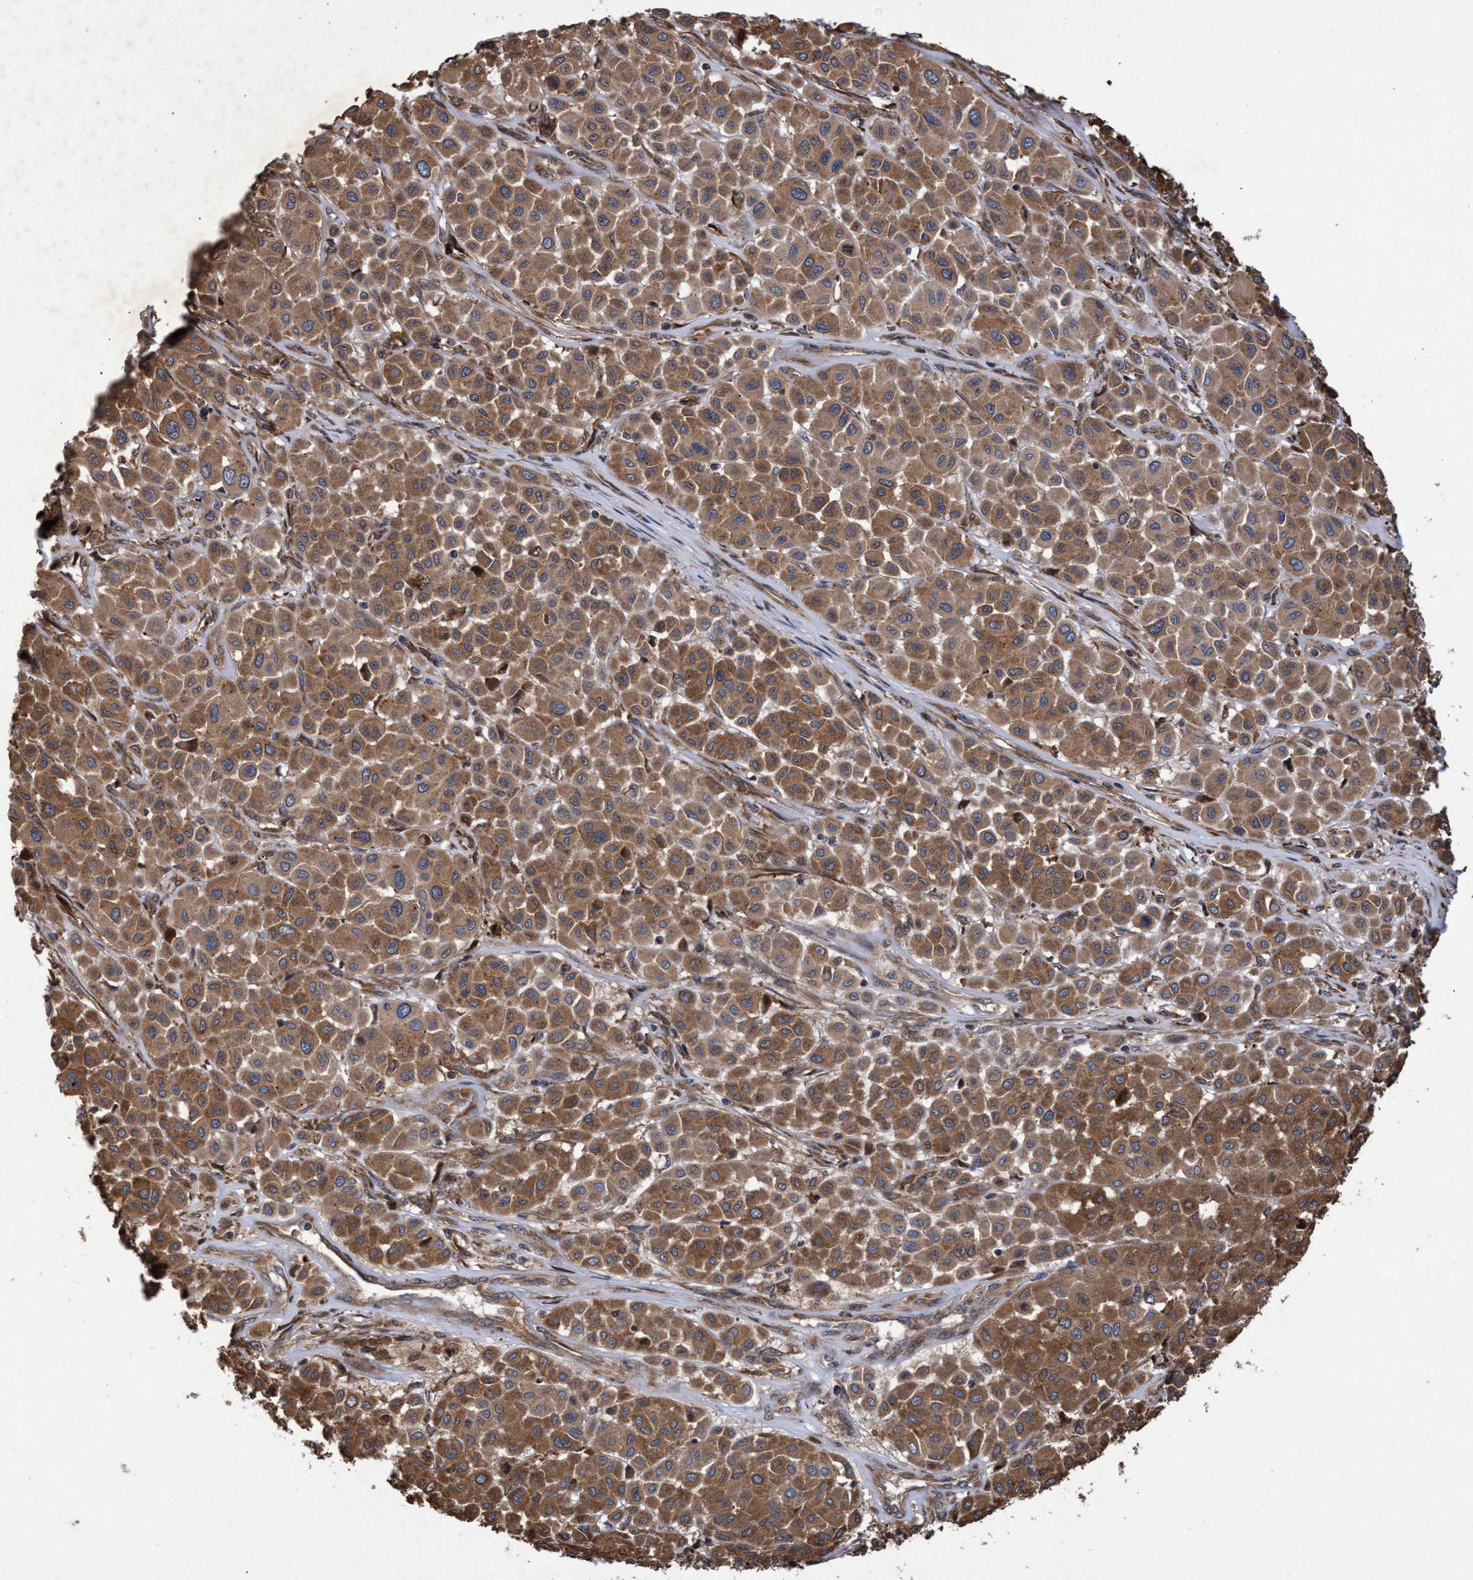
{"staining": {"intensity": "moderate", "quantity": ">75%", "location": "cytoplasmic/membranous"}, "tissue": "melanoma", "cell_type": "Tumor cells", "image_type": "cancer", "snomed": [{"axis": "morphology", "description": "Malignant melanoma, Metastatic site"}, {"axis": "topography", "description": "Soft tissue"}], "caption": "There is medium levels of moderate cytoplasmic/membranous positivity in tumor cells of malignant melanoma (metastatic site), as demonstrated by immunohistochemical staining (brown color).", "gene": "CHMP6", "patient": {"sex": "male", "age": 41}}